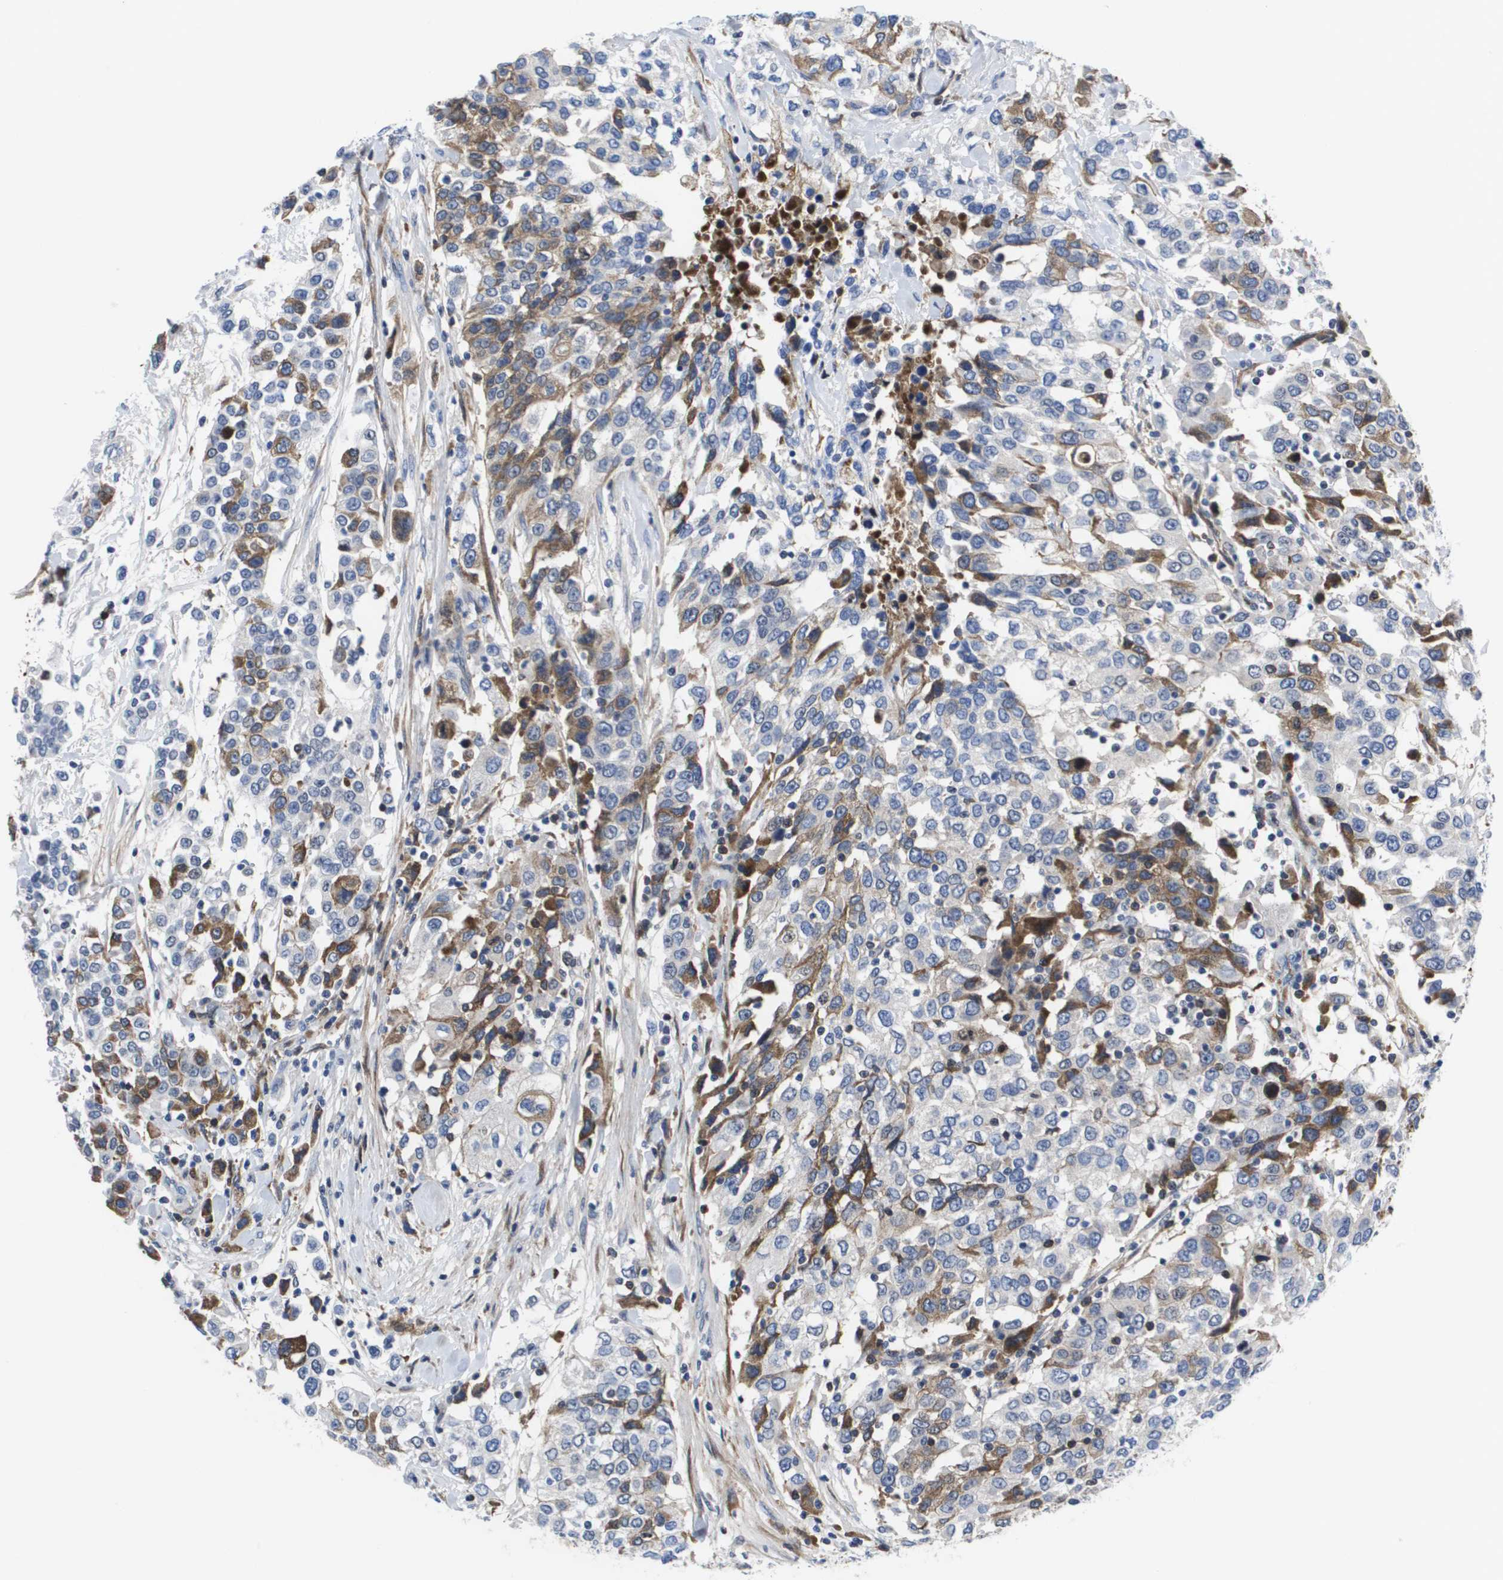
{"staining": {"intensity": "moderate", "quantity": "<25%", "location": "cytoplasmic/membranous"}, "tissue": "urothelial cancer", "cell_type": "Tumor cells", "image_type": "cancer", "snomed": [{"axis": "morphology", "description": "Urothelial carcinoma, High grade"}, {"axis": "topography", "description": "Urinary bladder"}], "caption": "The photomicrograph shows immunohistochemical staining of urothelial cancer. There is moderate cytoplasmic/membranous staining is present in approximately <25% of tumor cells. Using DAB (brown) and hematoxylin (blue) stains, captured at high magnification using brightfield microscopy.", "gene": "SERPINC1", "patient": {"sex": "female", "age": 80}}